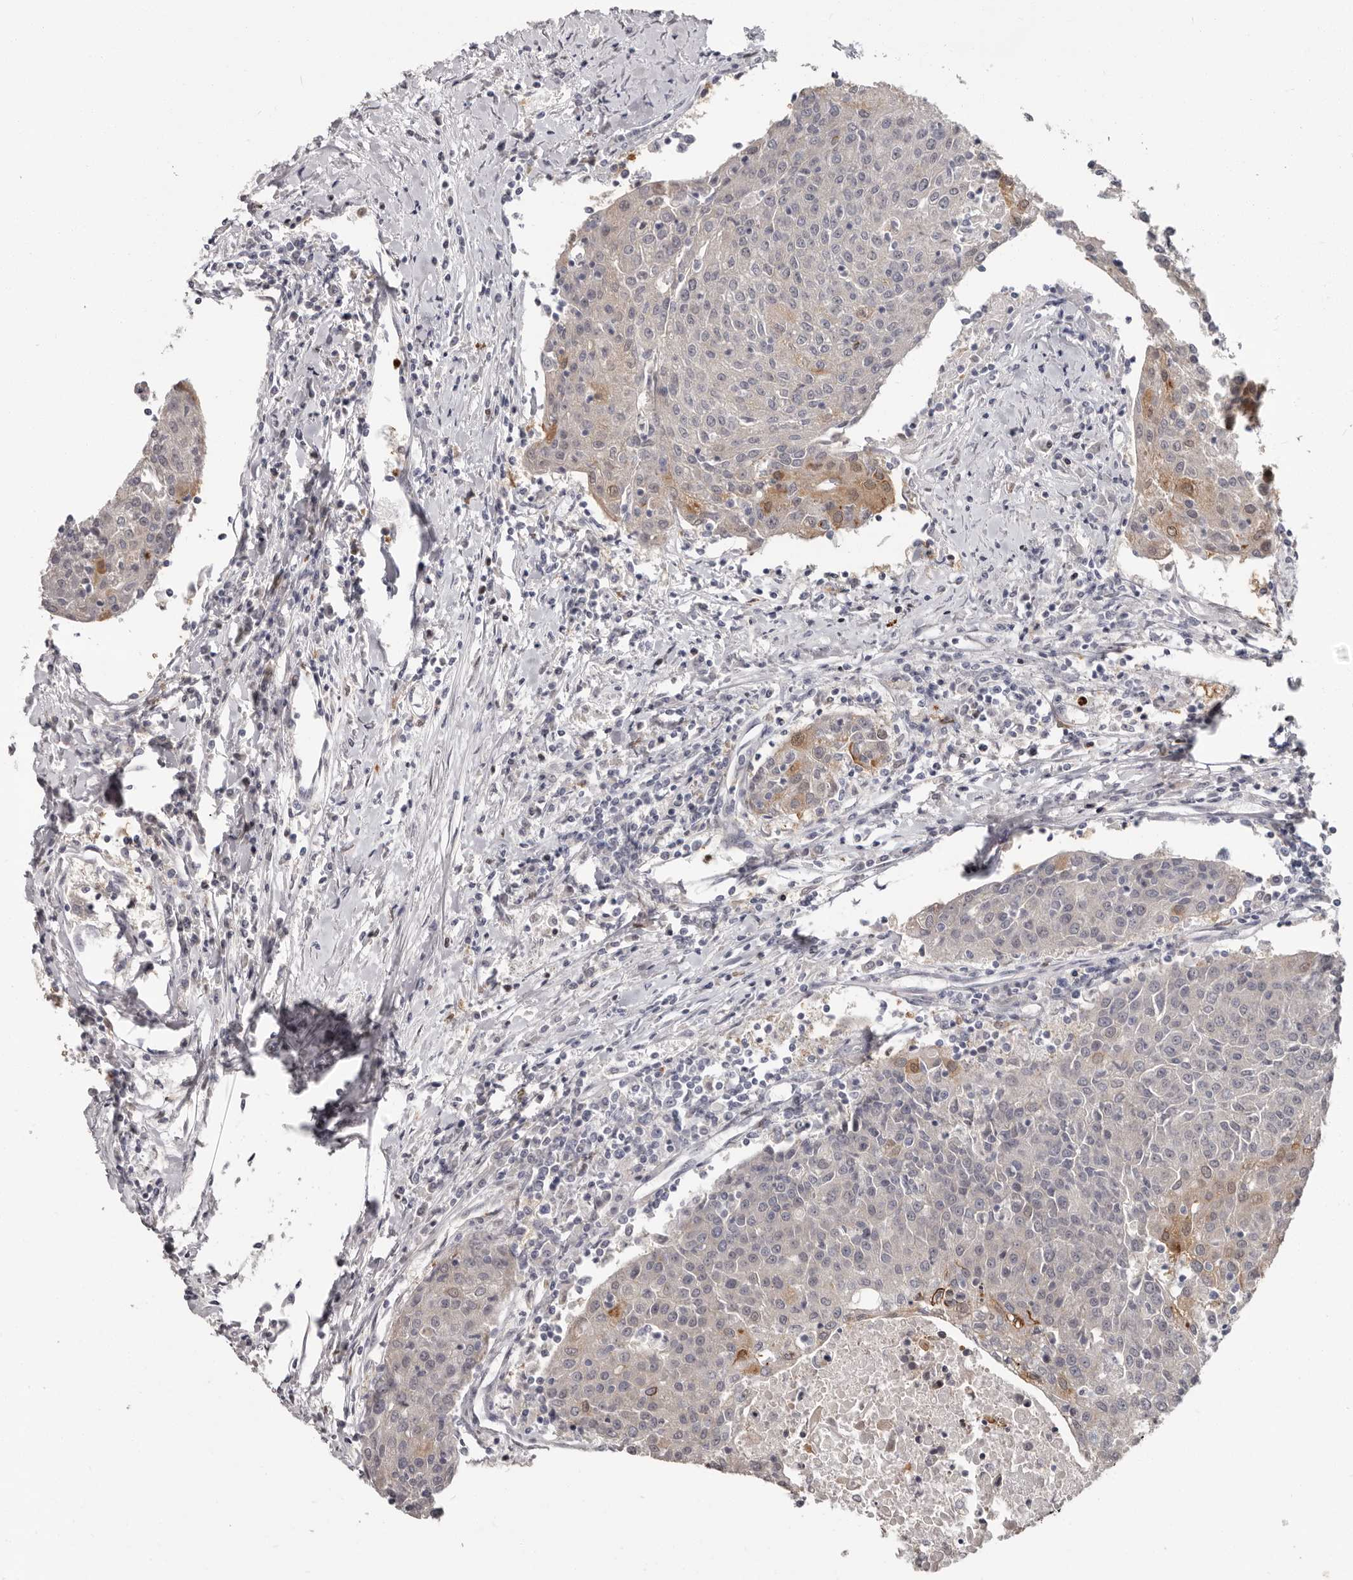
{"staining": {"intensity": "negative", "quantity": "none", "location": "none"}, "tissue": "urothelial cancer", "cell_type": "Tumor cells", "image_type": "cancer", "snomed": [{"axis": "morphology", "description": "Urothelial carcinoma, High grade"}, {"axis": "topography", "description": "Urinary bladder"}], "caption": "The histopathology image exhibits no significant expression in tumor cells of high-grade urothelial carcinoma.", "gene": "GPR157", "patient": {"sex": "female", "age": 85}}